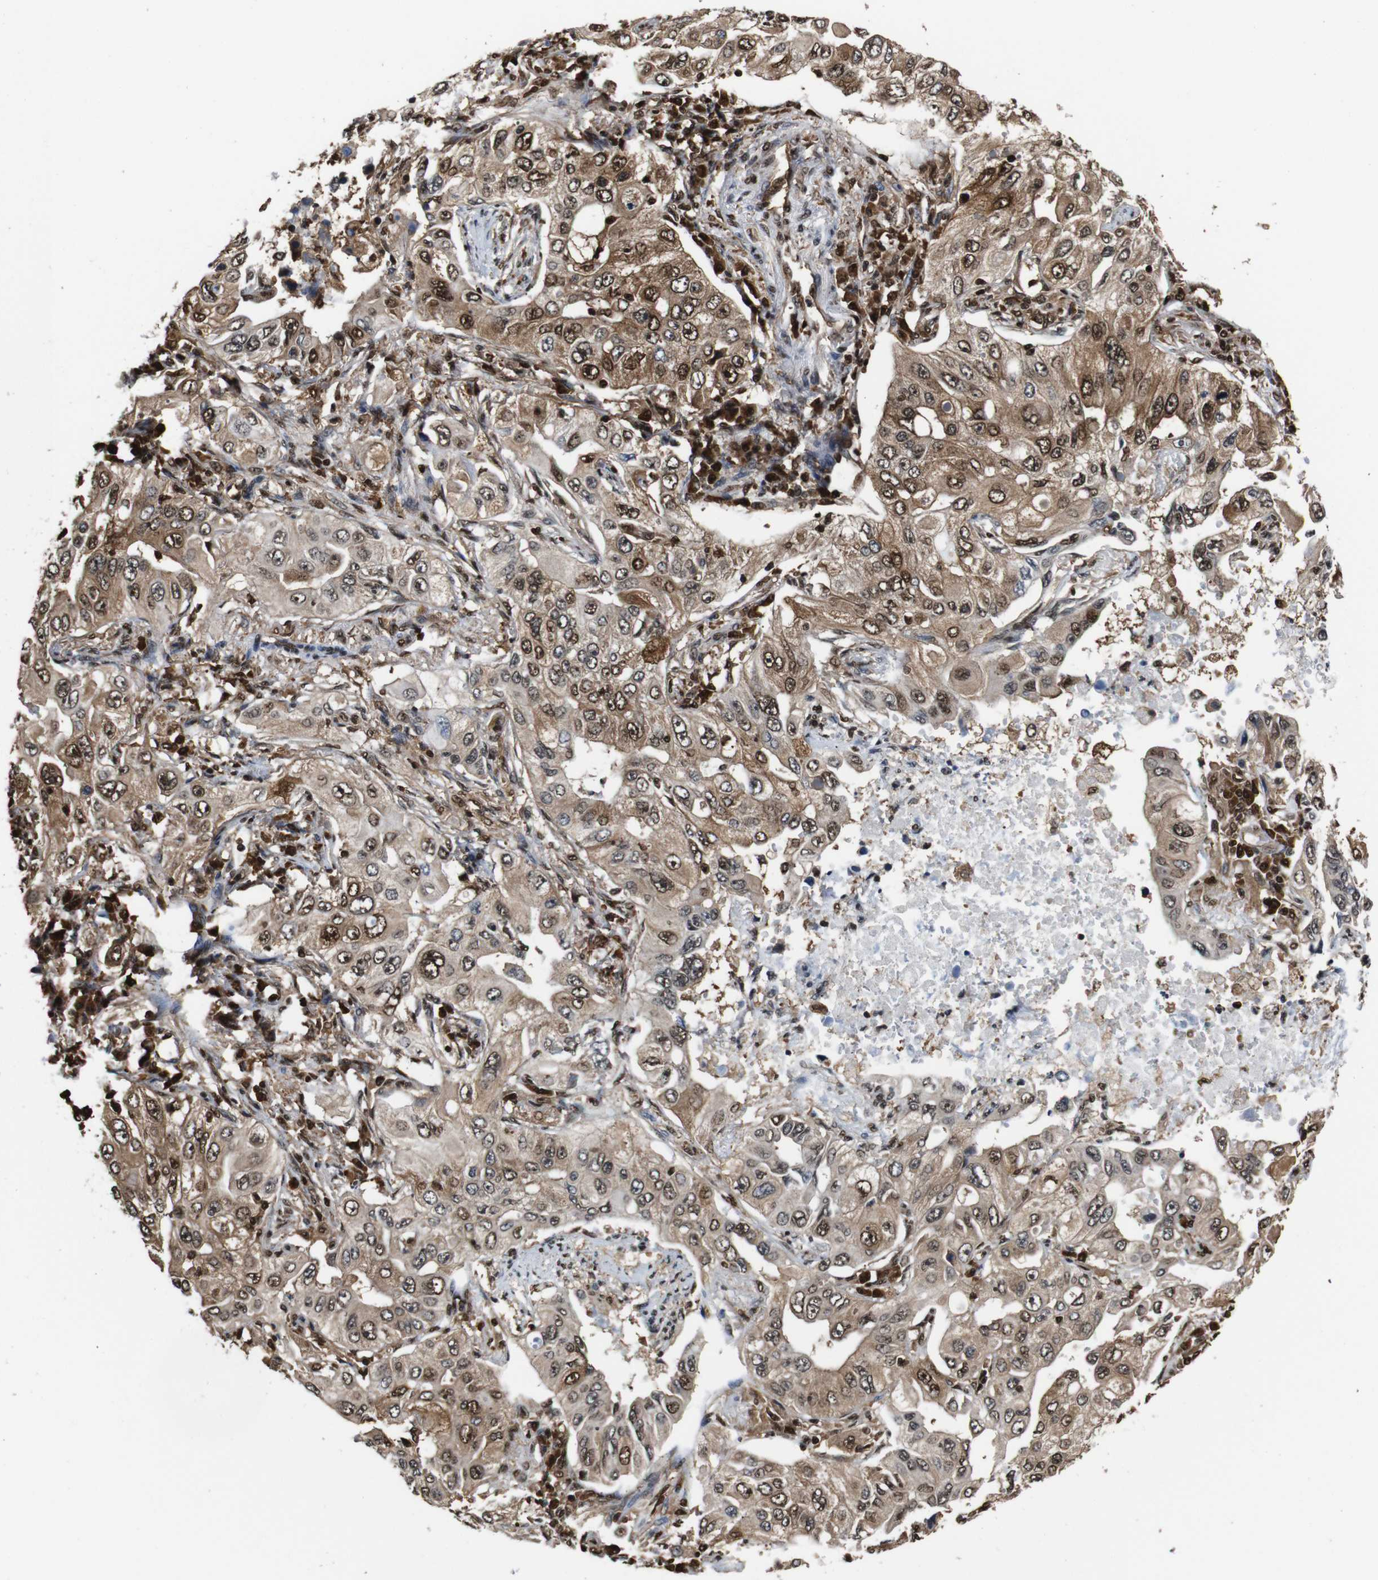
{"staining": {"intensity": "moderate", "quantity": ">75%", "location": "cytoplasmic/membranous,nuclear"}, "tissue": "lung cancer", "cell_type": "Tumor cells", "image_type": "cancer", "snomed": [{"axis": "morphology", "description": "Adenocarcinoma, NOS"}, {"axis": "topography", "description": "Lung"}], "caption": "Tumor cells exhibit medium levels of moderate cytoplasmic/membranous and nuclear staining in approximately >75% of cells in human adenocarcinoma (lung).", "gene": "VCP", "patient": {"sex": "male", "age": 84}}